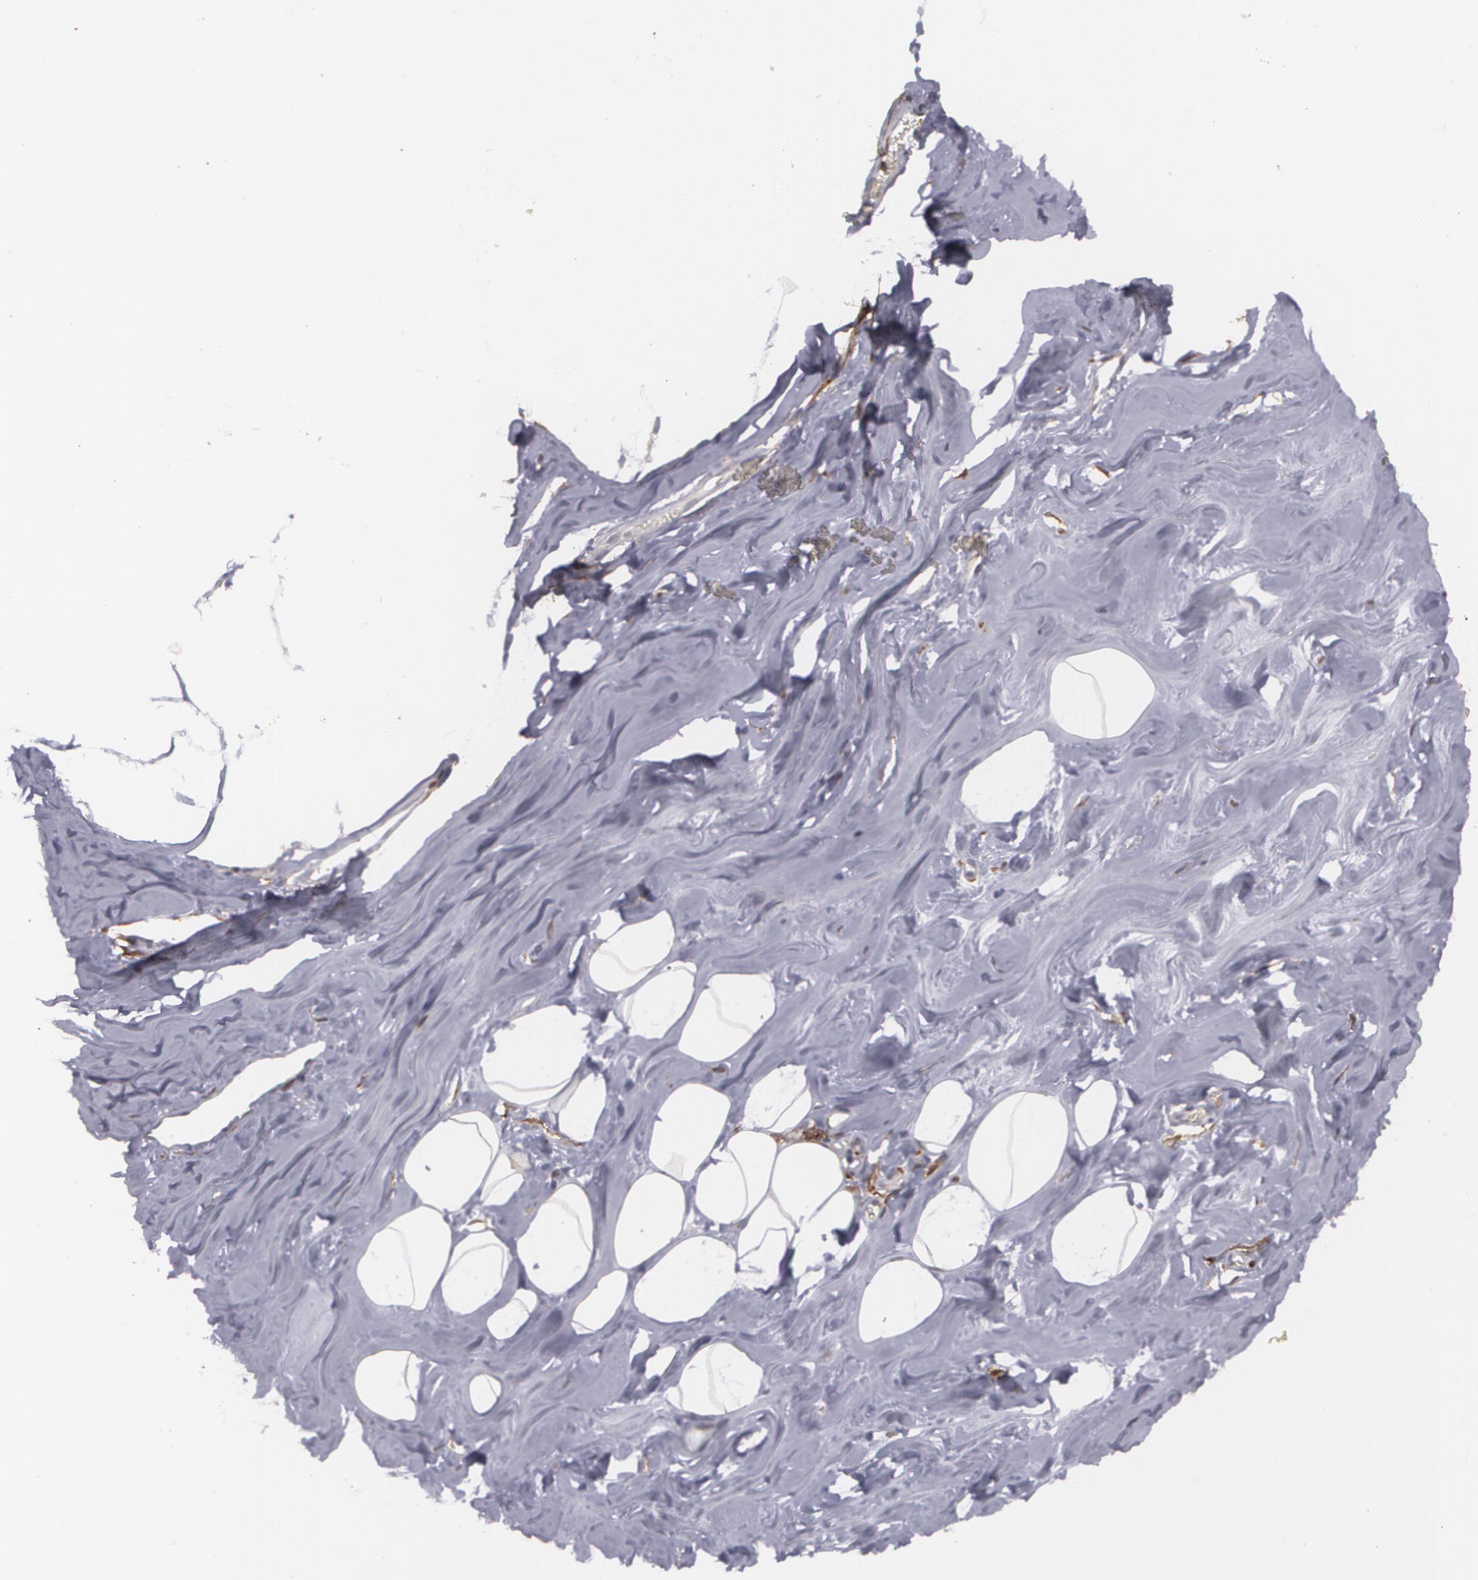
{"staining": {"intensity": "negative", "quantity": "none", "location": "none"}, "tissue": "breast", "cell_type": "Adipocytes", "image_type": "normal", "snomed": [{"axis": "morphology", "description": "Normal tissue, NOS"}, {"axis": "morphology", "description": "Fibrosis, NOS"}, {"axis": "topography", "description": "Breast"}], "caption": "The histopathology image shows no significant staining in adipocytes of breast. (IHC, brightfield microscopy, high magnification).", "gene": "BIN1", "patient": {"sex": "female", "age": 39}}